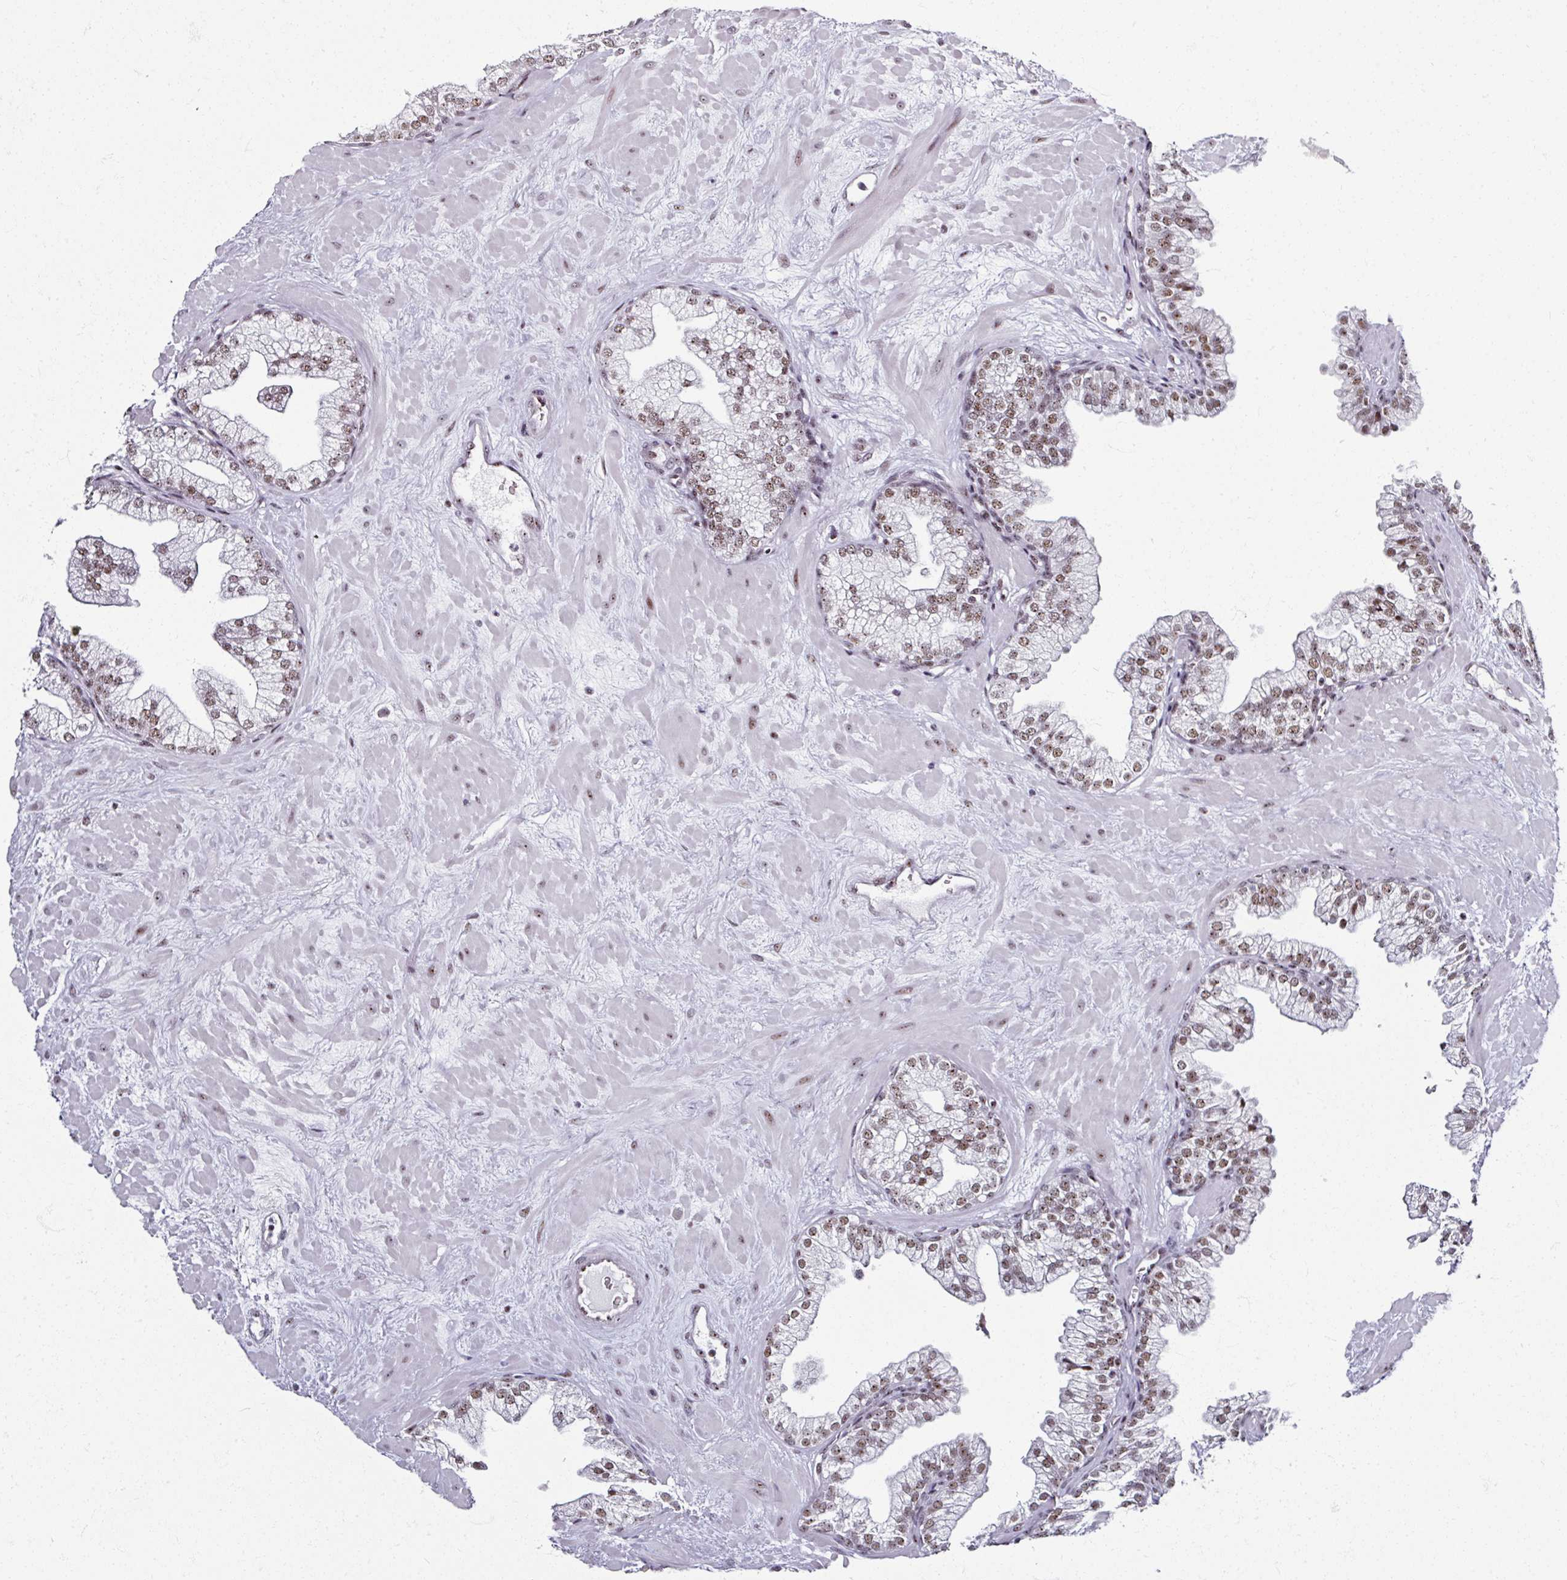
{"staining": {"intensity": "moderate", "quantity": ">75%", "location": "nuclear"}, "tissue": "prostate", "cell_type": "Glandular cells", "image_type": "normal", "snomed": [{"axis": "morphology", "description": "Normal tissue, NOS"}, {"axis": "topography", "description": "Prostate"}, {"axis": "topography", "description": "Peripheral nerve tissue"}], "caption": "An image of prostate stained for a protein reveals moderate nuclear brown staining in glandular cells. The protein of interest is stained brown, and the nuclei are stained in blue (DAB (3,3'-diaminobenzidine) IHC with brightfield microscopy, high magnification).", "gene": "ADAR", "patient": {"sex": "male", "age": 61}}